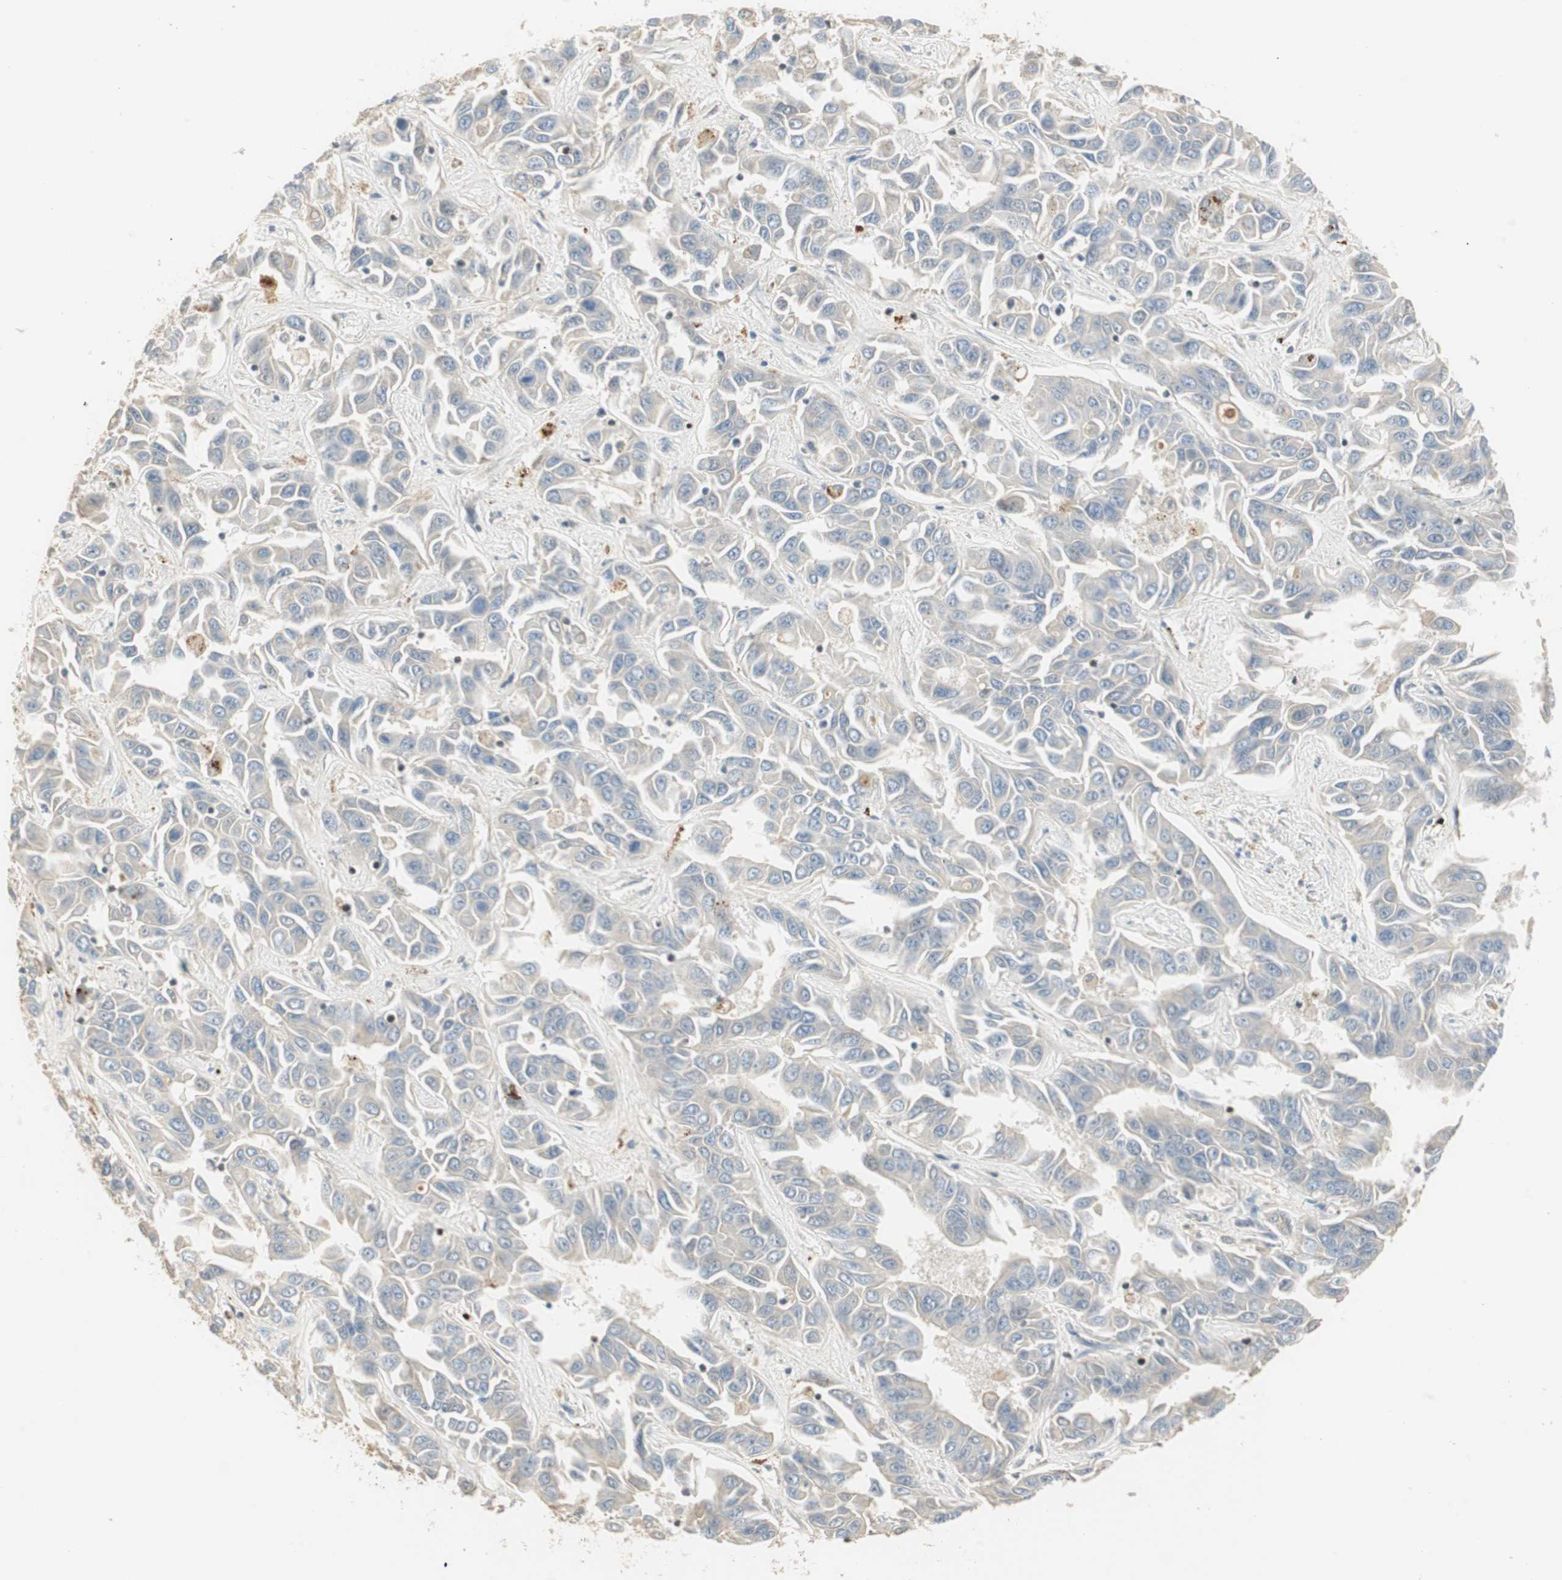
{"staining": {"intensity": "negative", "quantity": "none", "location": "none"}, "tissue": "liver cancer", "cell_type": "Tumor cells", "image_type": "cancer", "snomed": [{"axis": "morphology", "description": "Cholangiocarcinoma"}, {"axis": "topography", "description": "Liver"}], "caption": "Tumor cells show no significant protein positivity in liver cancer (cholangiocarcinoma). The staining is performed using DAB brown chromogen with nuclei counter-stained in using hematoxylin.", "gene": "RUNX2", "patient": {"sex": "female", "age": 52}}